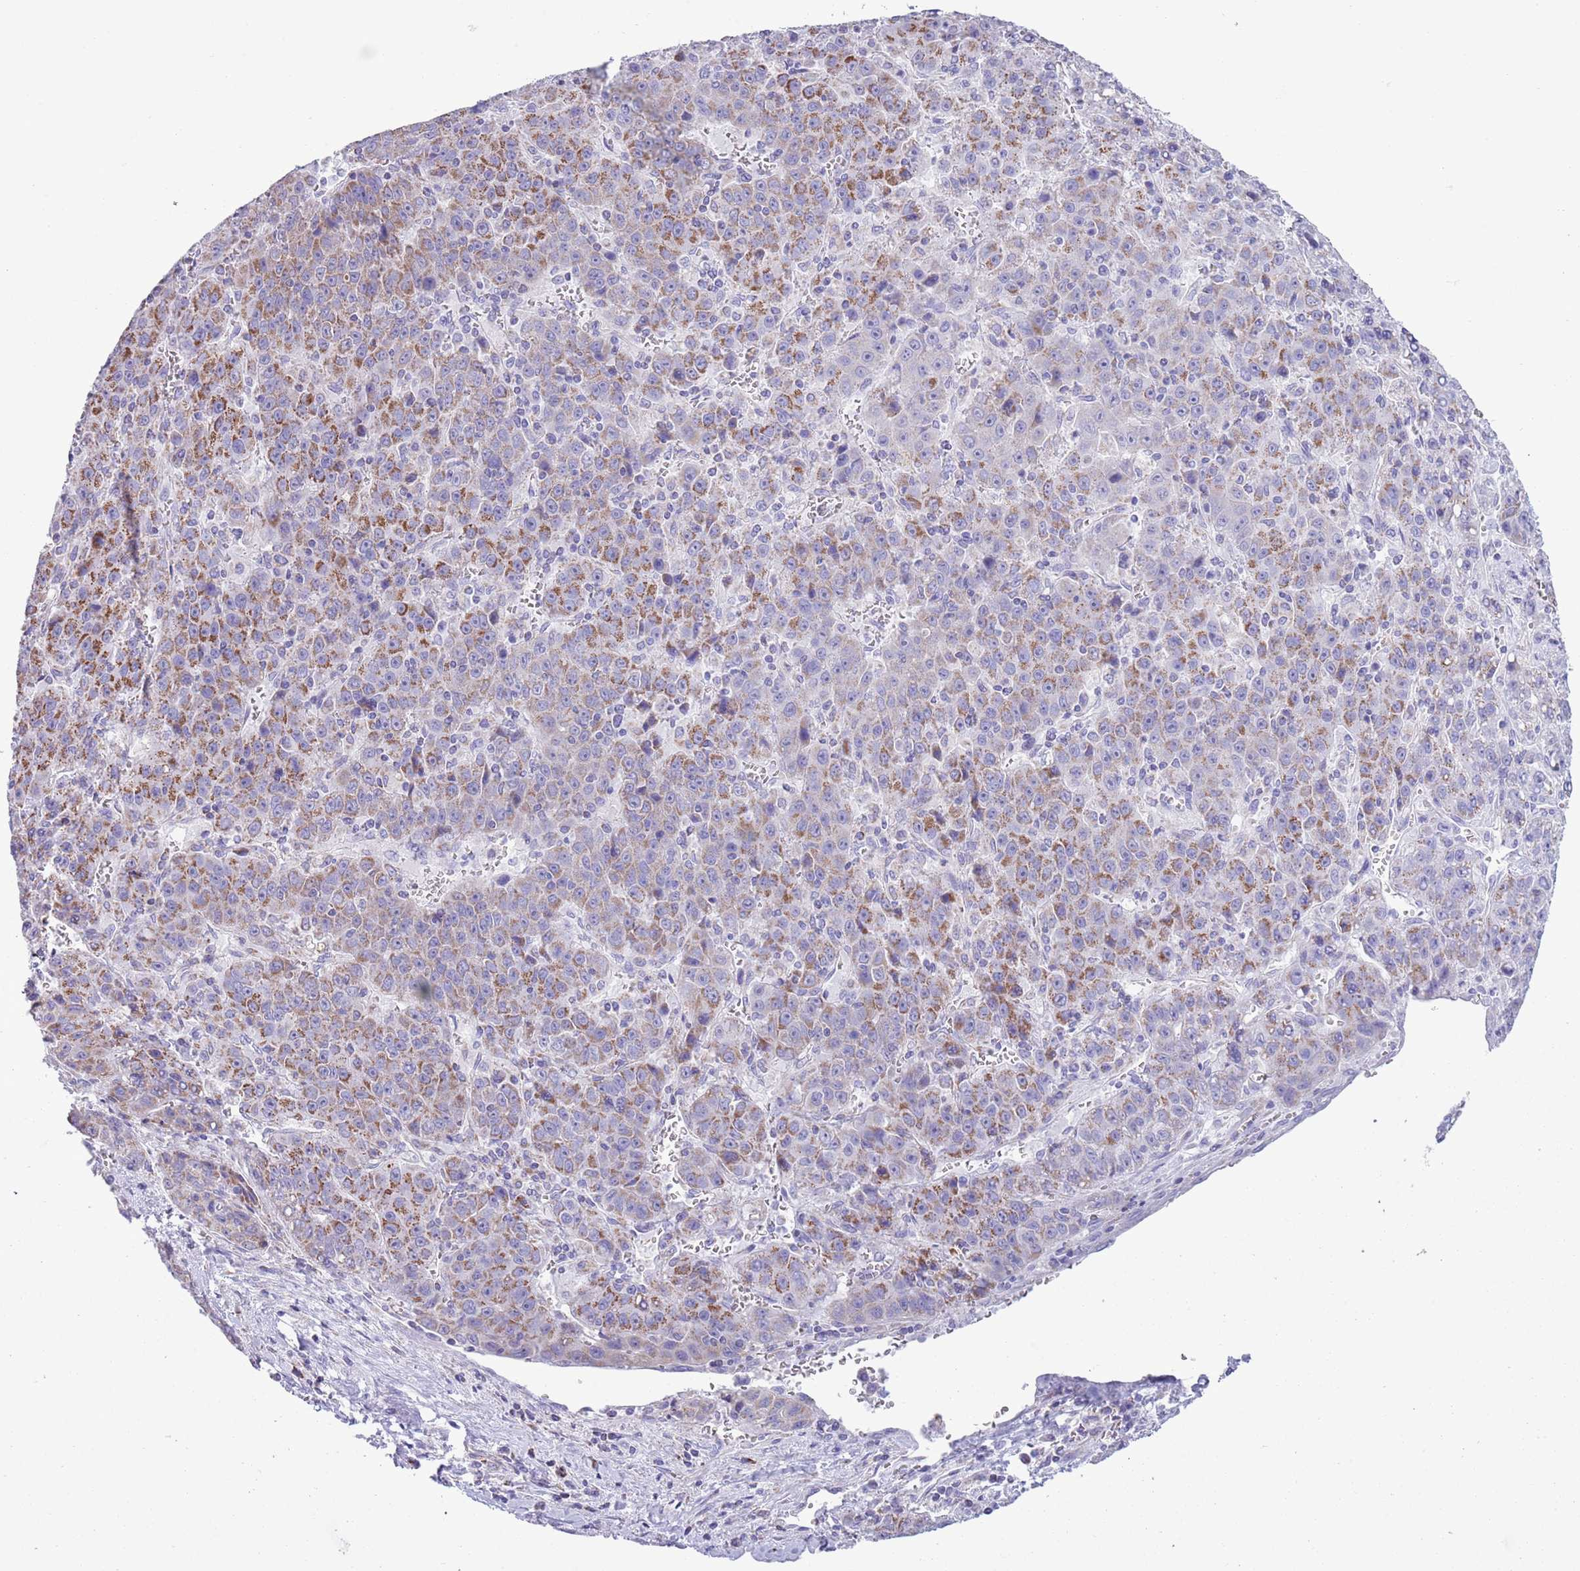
{"staining": {"intensity": "moderate", "quantity": "25%-75%", "location": "cytoplasmic/membranous"}, "tissue": "liver cancer", "cell_type": "Tumor cells", "image_type": "cancer", "snomed": [{"axis": "morphology", "description": "Carcinoma, Hepatocellular, NOS"}, {"axis": "topography", "description": "Liver"}], "caption": "Liver cancer tissue reveals moderate cytoplasmic/membranous expression in approximately 25%-75% of tumor cells", "gene": "MOCOS", "patient": {"sex": "female", "age": 53}}